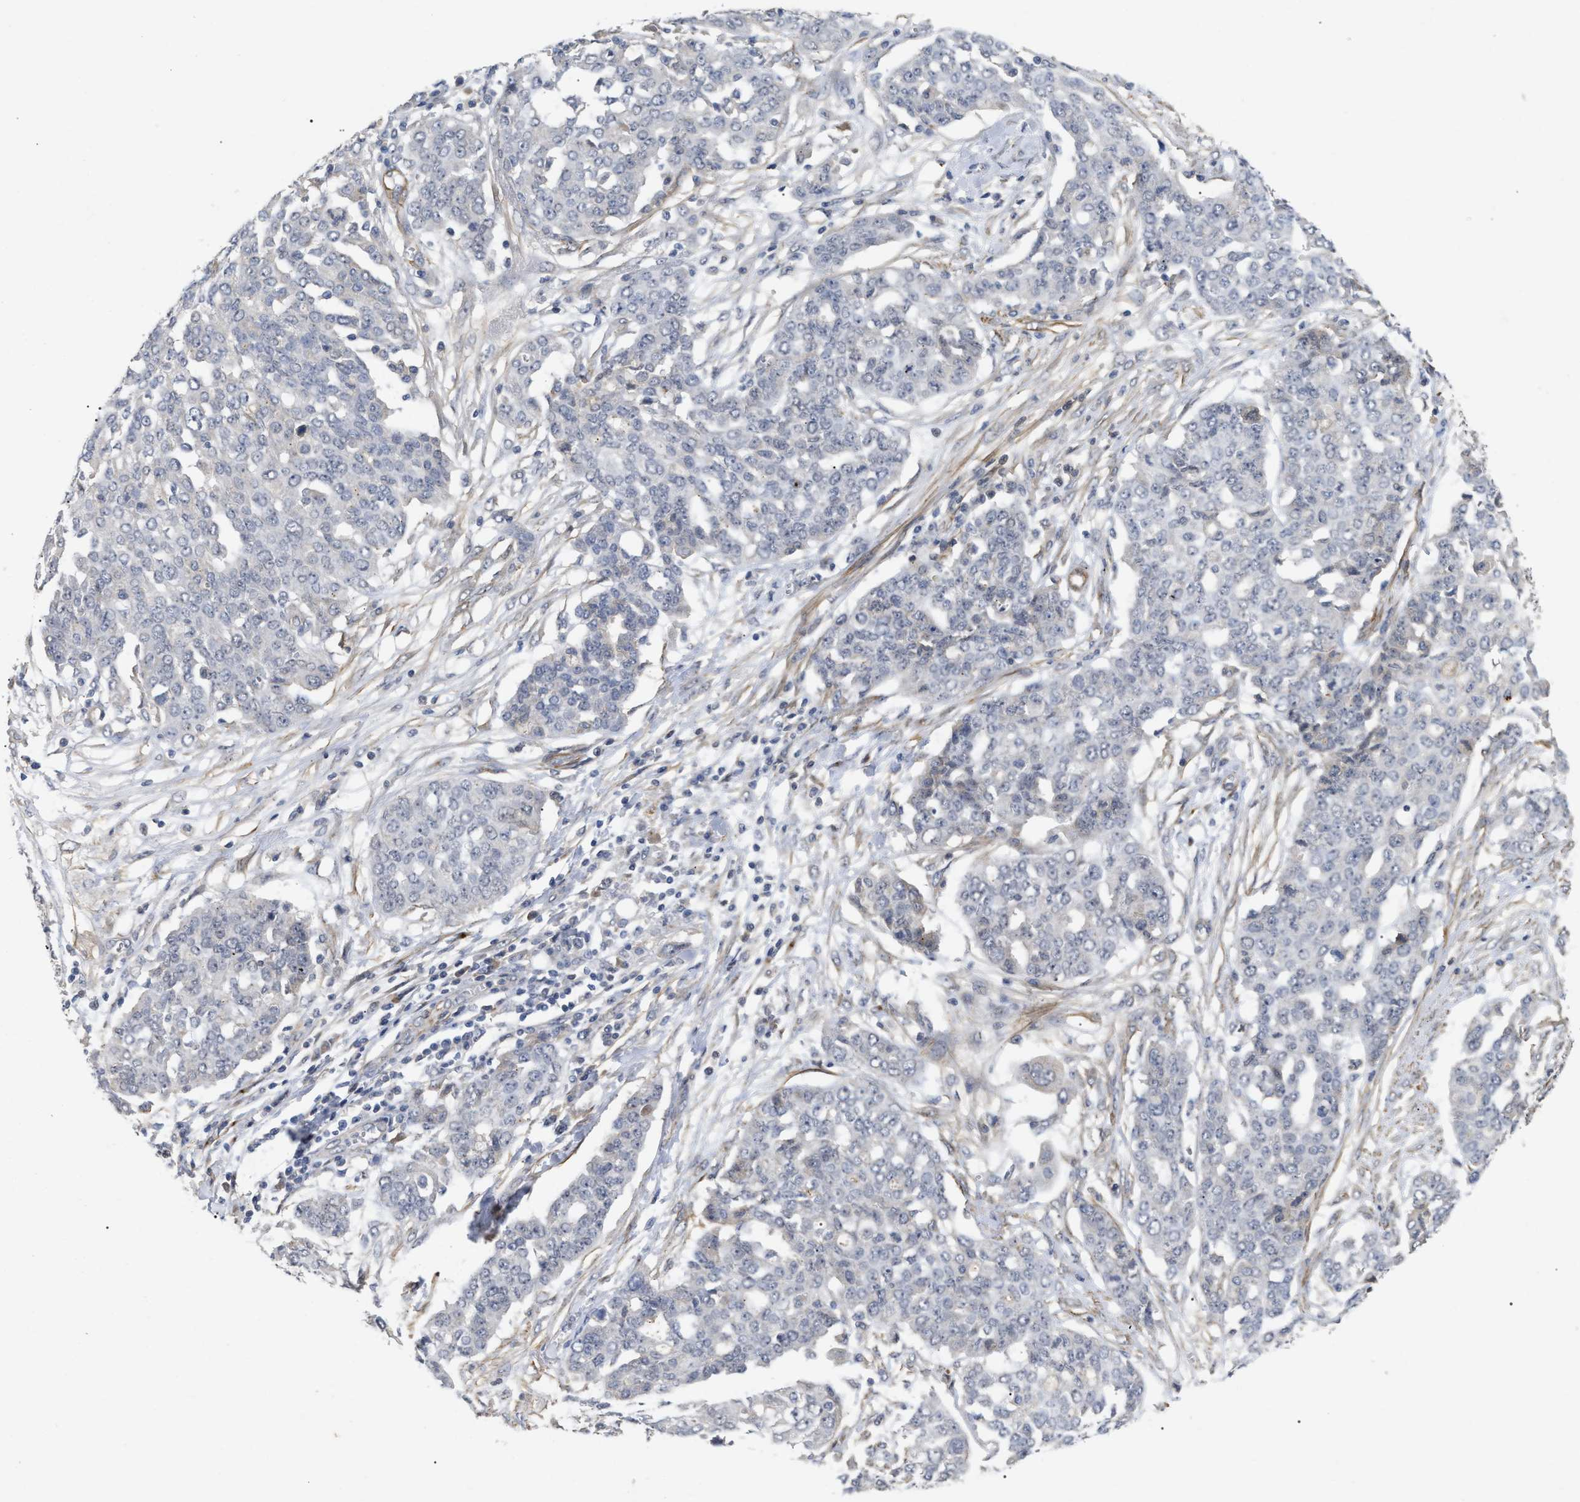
{"staining": {"intensity": "negative", "quantity": "none", "location": "none"}, "tissue": "ovarian cancer", "cell_type": "Tumor cells", "image_type": "cancer", "snomed": [{"axis": "morphology", "description": "Cystadenocarcinoma, serous, NOS"}, {"axis": "topography", "description": "Soft tissue"}, {"axis": "topography", "description": "Ovary"}], "caption": "DAB (3,3'-diaminobenzidine) immunohistochemical staining of ovarian cancer (serous cystadenocarcinoma) displays no significant staining in tumor cells. (DAB (3,3'-diaminobenzidine) IHC visualized using brightfield microscopy, high magnification).", "gene": "ST6GALNAC6", "patient": {"sex": "female", "age": 57}}